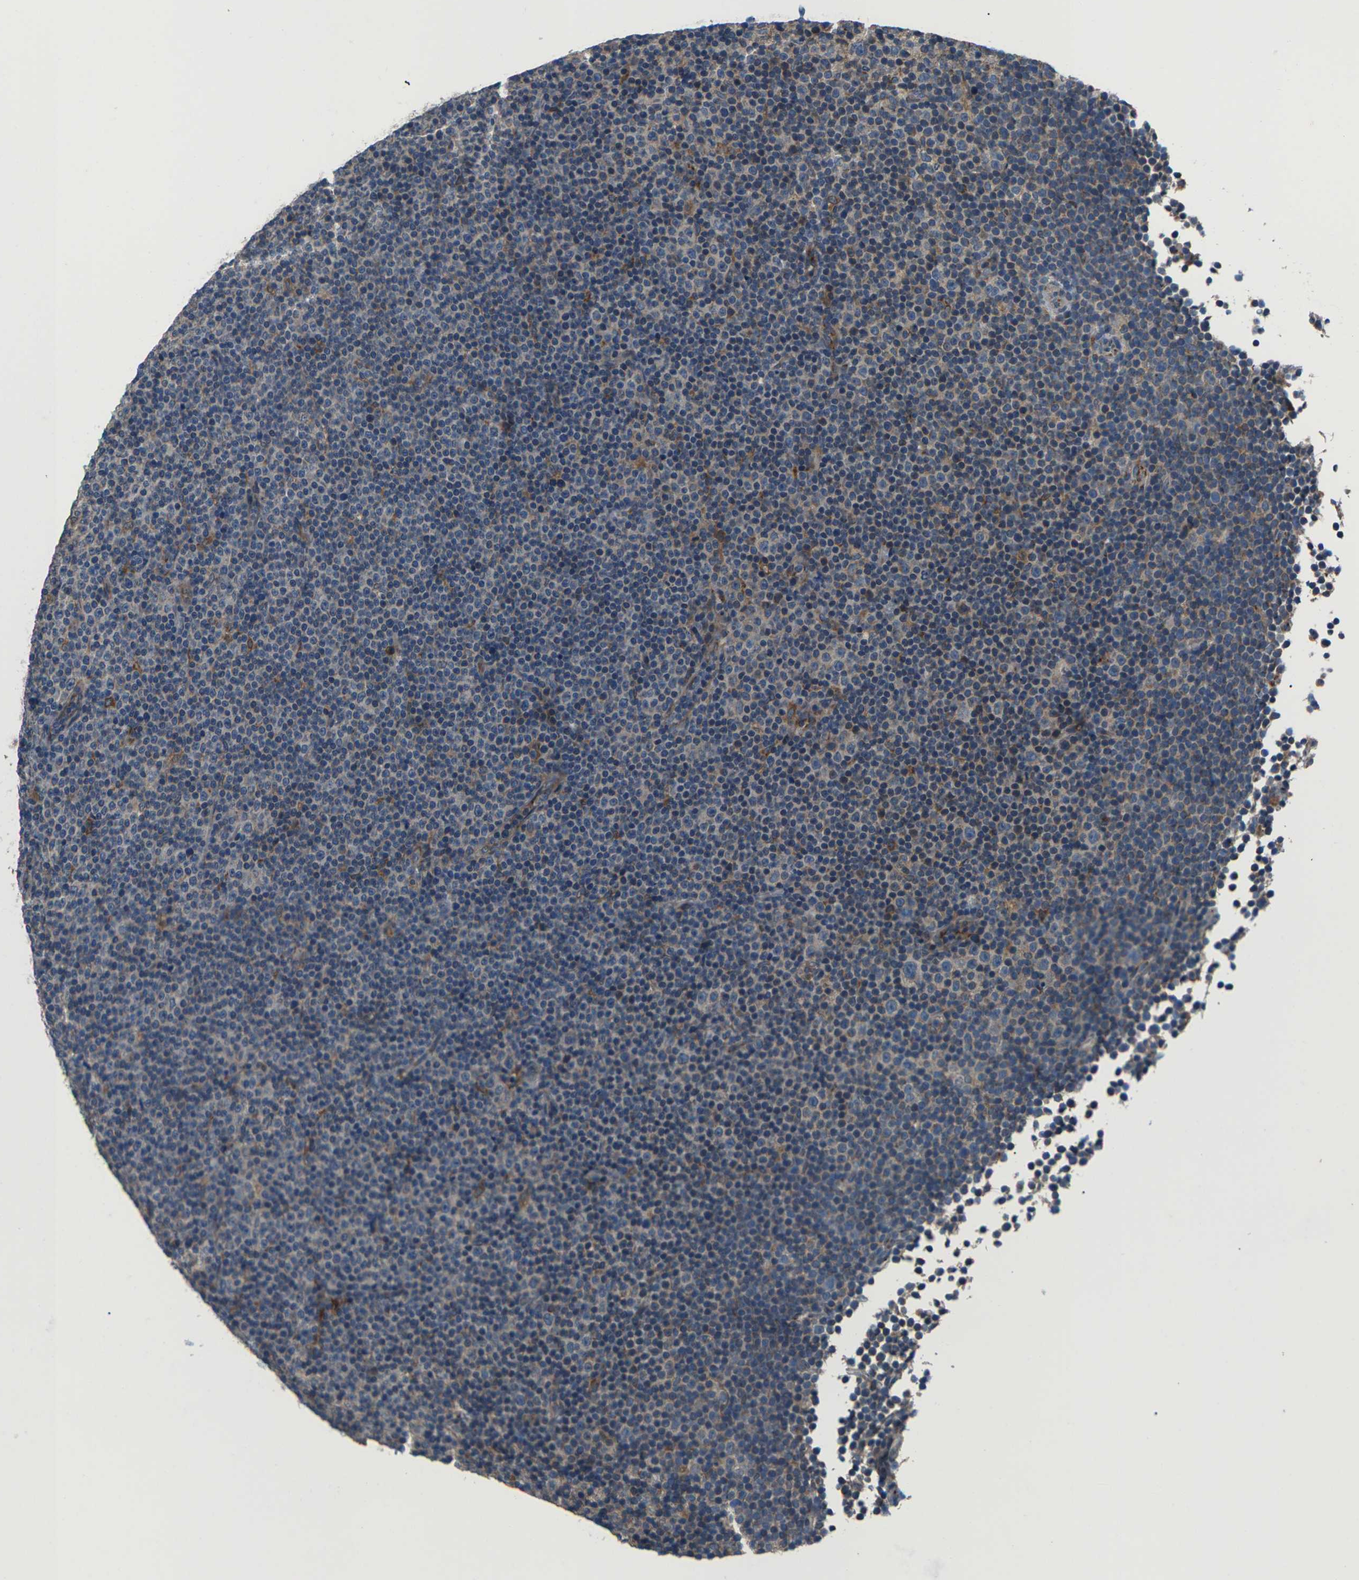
{"staining": {"intensity": "weak", "quantity": "25%-75%", "location": "cytoplasmic/membranous"}, "tissue": "lymphoma", "cell_type": "Tumor cells", "image_type": "cancer", "snomed": [{"axis": "morphology", "description": "Malignant lymphoma, non-Hodgkin's type, Low grade"}, {"axis": "topography", "description": "Lymph node"}], "caption": "IHC histopathology image of human low-grade malignant lymphoma, non-Hodgkin's type stained for a protein (brown), which shows low levels of weak cytoplasmic/membranous positivity in about 25%-75% of tumor cells.", "gene": "GABRP", "patient": {"sex": "female", "age": 67}}